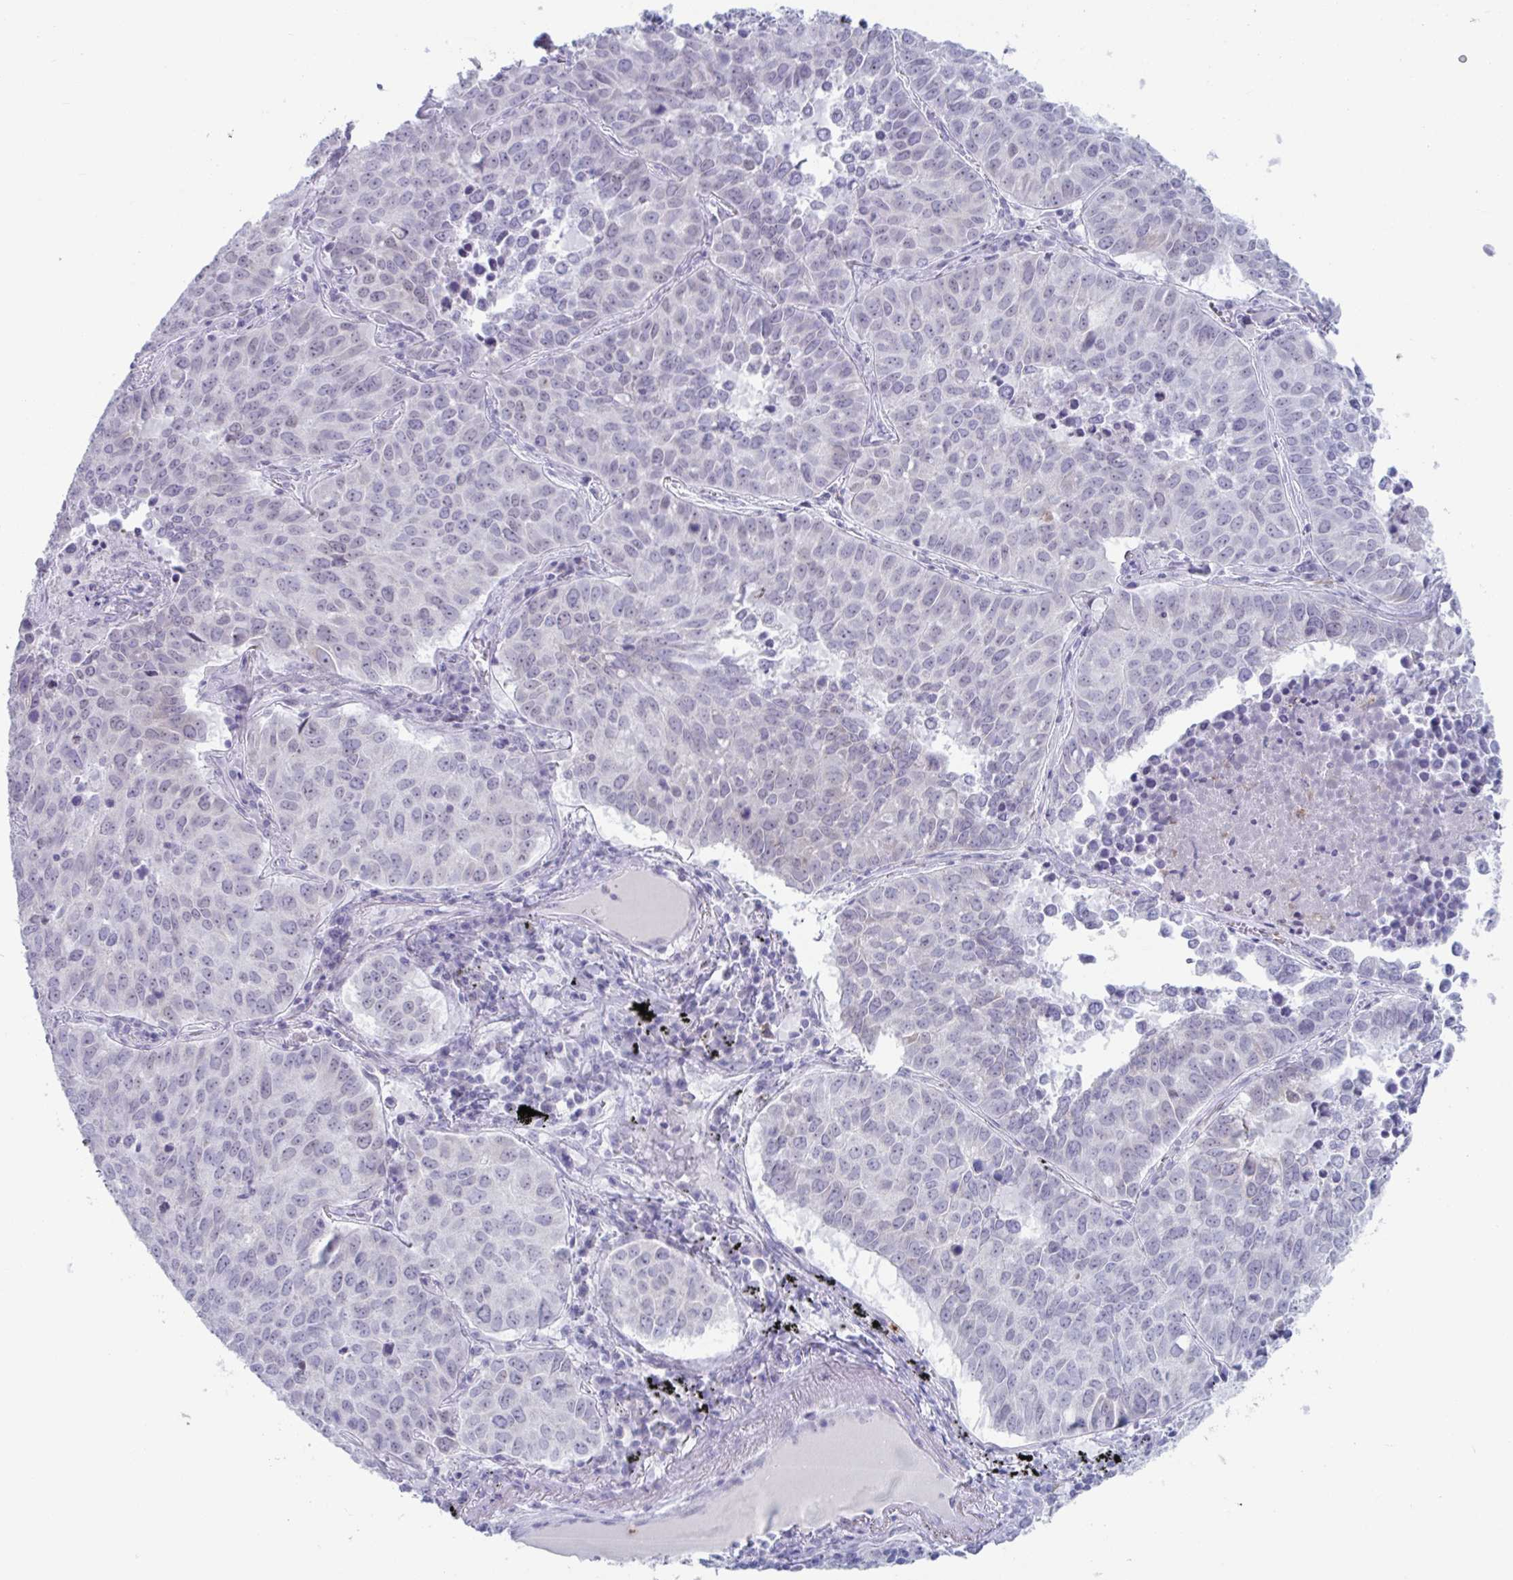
{"staining": {"intensity": "negative", "quantity": "none", "location": "none"}, "tissue": "lung cancer", "cell_type": "Tumor cells", "image_type": "cancer", "snomed": [{"axis": "morphology", "description": "Adenocarcinoma, NOS"}, {"axis": "topography", "description": "Lung"}], "caption": "Immunohistochemistry micrograph of human lung cancer (adenocarcinoma) stained for a protein (brown), which exhibits no expression in tumor cells. (Brightfield microscopy of DAB (3,3'-diaminobenzidine) immunohistochemistry at high magnification).", "gene": "CYP4F11", "patient": {"sex": "female", "age": 50}}